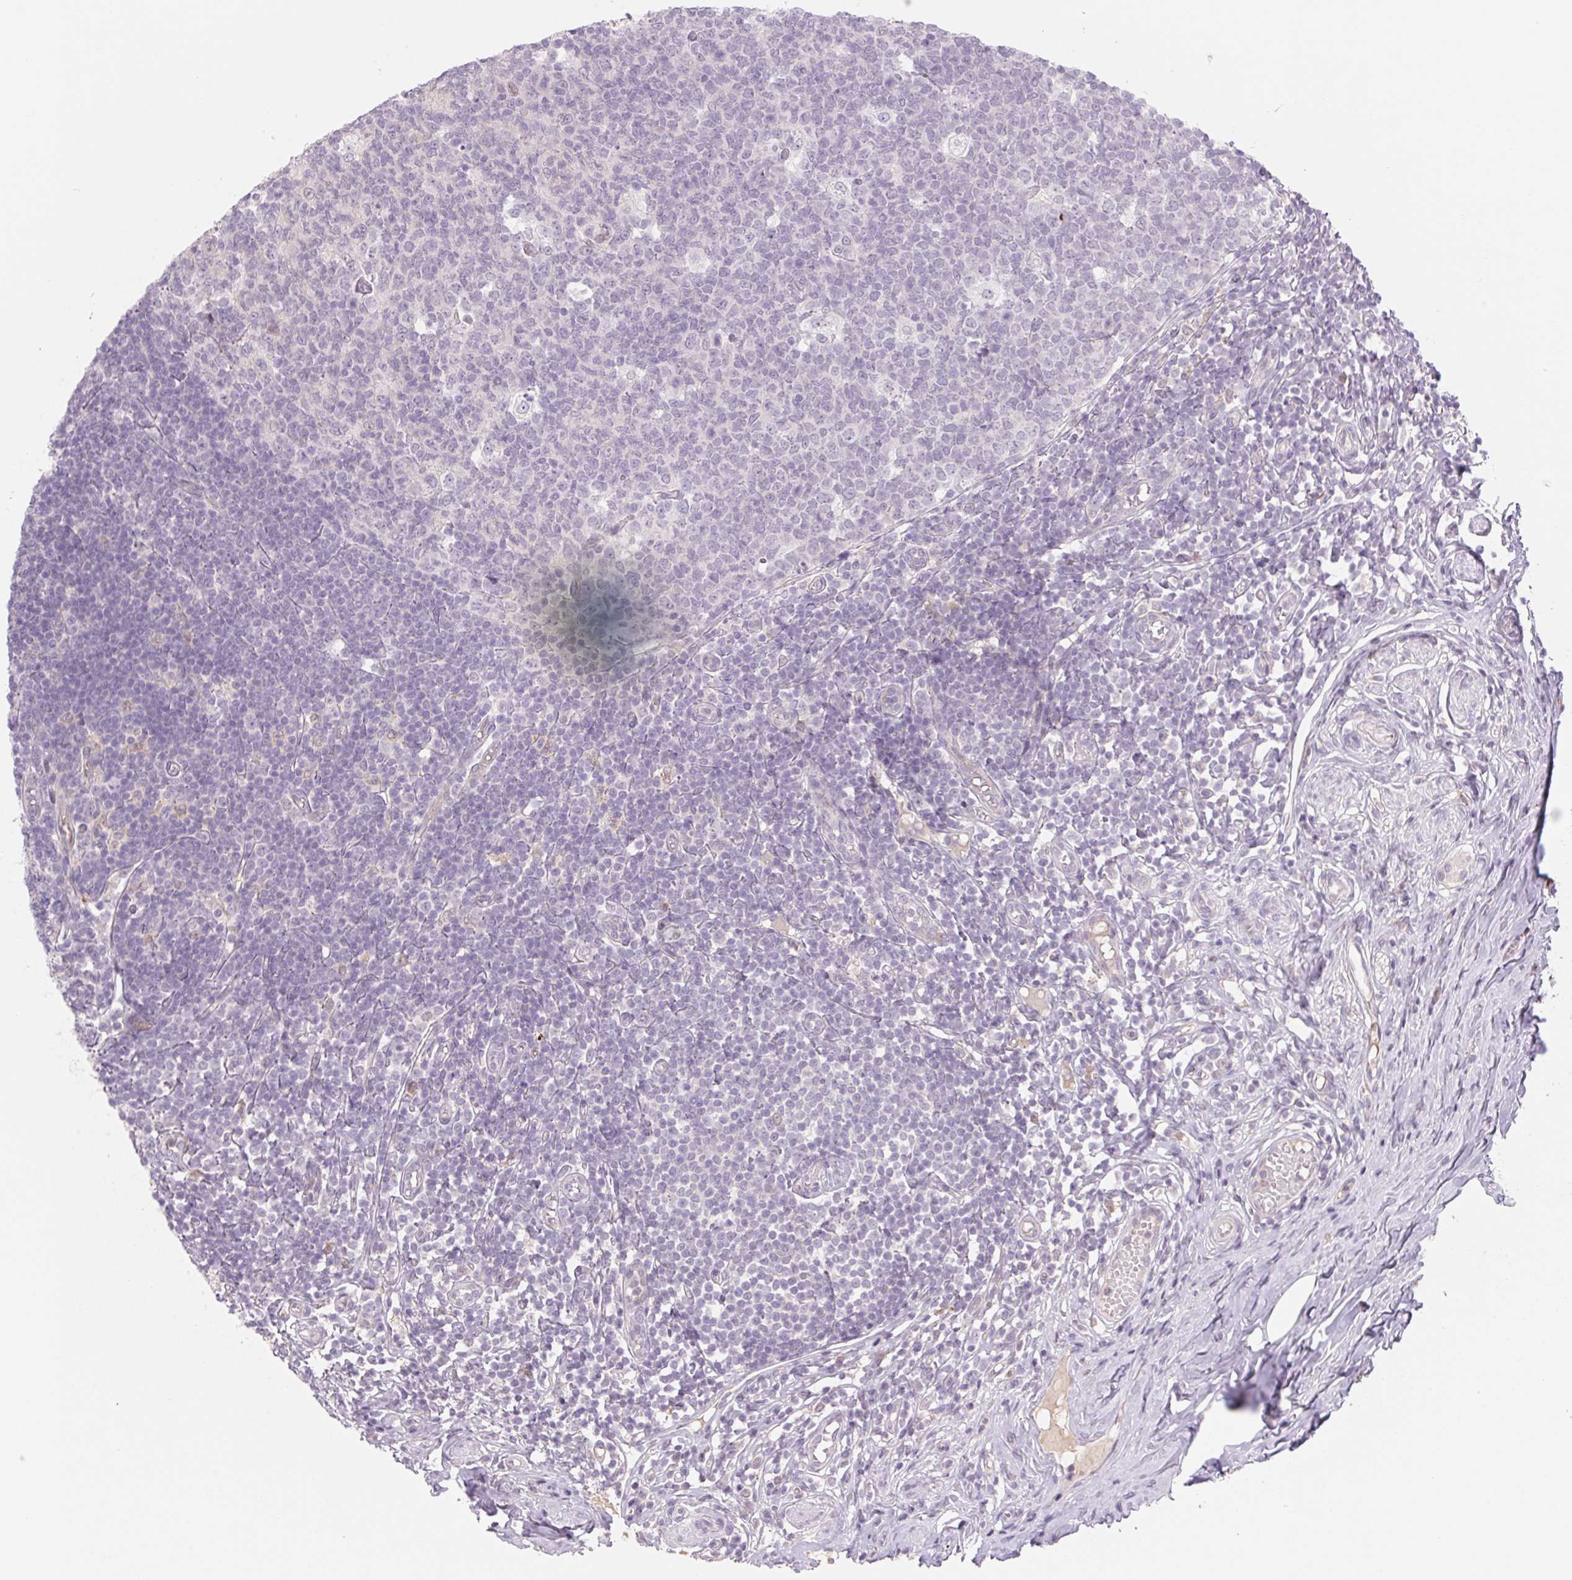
{"staining": {"intensity": "strong", "quantity": "25%-75%", "location": "cytoplasmic/membranous"}, "tissue": "appendix", "cell_type": "Glandular cells", "image_type": "normal", "snomed": [{"axis": "morphology", "description": "Normal tissue, NOS"}, {"axis": "topography", "description": "Appendix"}], "caption": "High-power microscopy captured an IHC photomicrograph of normal appendix, revealing strong cytoplasmic/membranous staining in about 25%-75% of glandular cells.", "gene": "KRT1", "patient": {"sex": "male", "age": 18}}